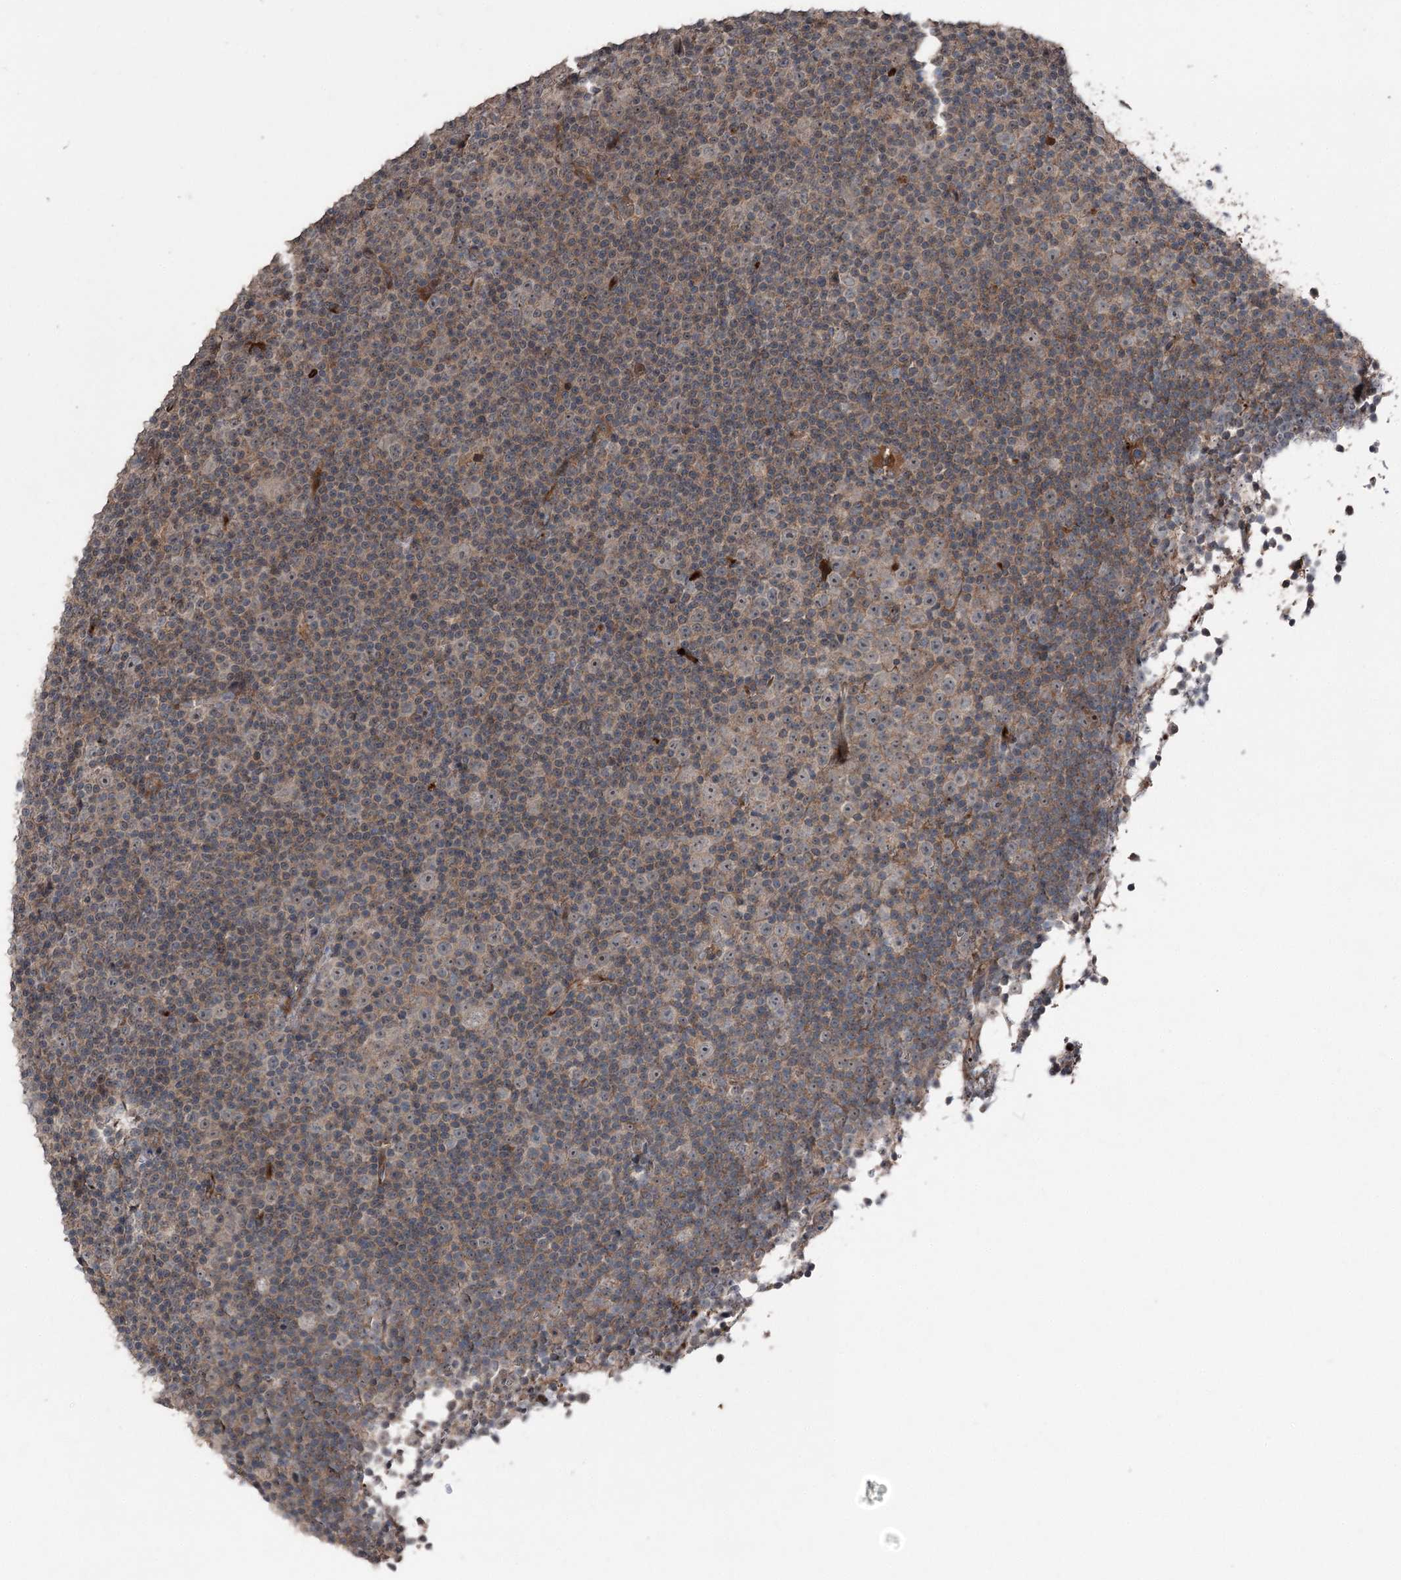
{"staining": {"intensity": "weak", "quantity": "25%-75%", "location": "cytoplasmic/membranous"}, "tissue": "lymphoma", "cell_type": "Tumor cells", "image_type": "cancer", "snomed": [{"axis": "morphology", "description": "Malignant lymphoma, non-Hodgkin's type, Low grade"}, {"axis": "topography", "description": "Lymph node"}], "caption": "A brown stain highlights weak cytoplasmic/membranous positivity of a protein in human low-grade malignant lymphoma, non-Hodgkin's type tumor cells. (DAB (3,3'-diaminobenzidine) = brown stain, brightfield microscopy at high magnification).", "gene": "MAPK8IP2", "patient": {"sex": "female", "age": 67}}